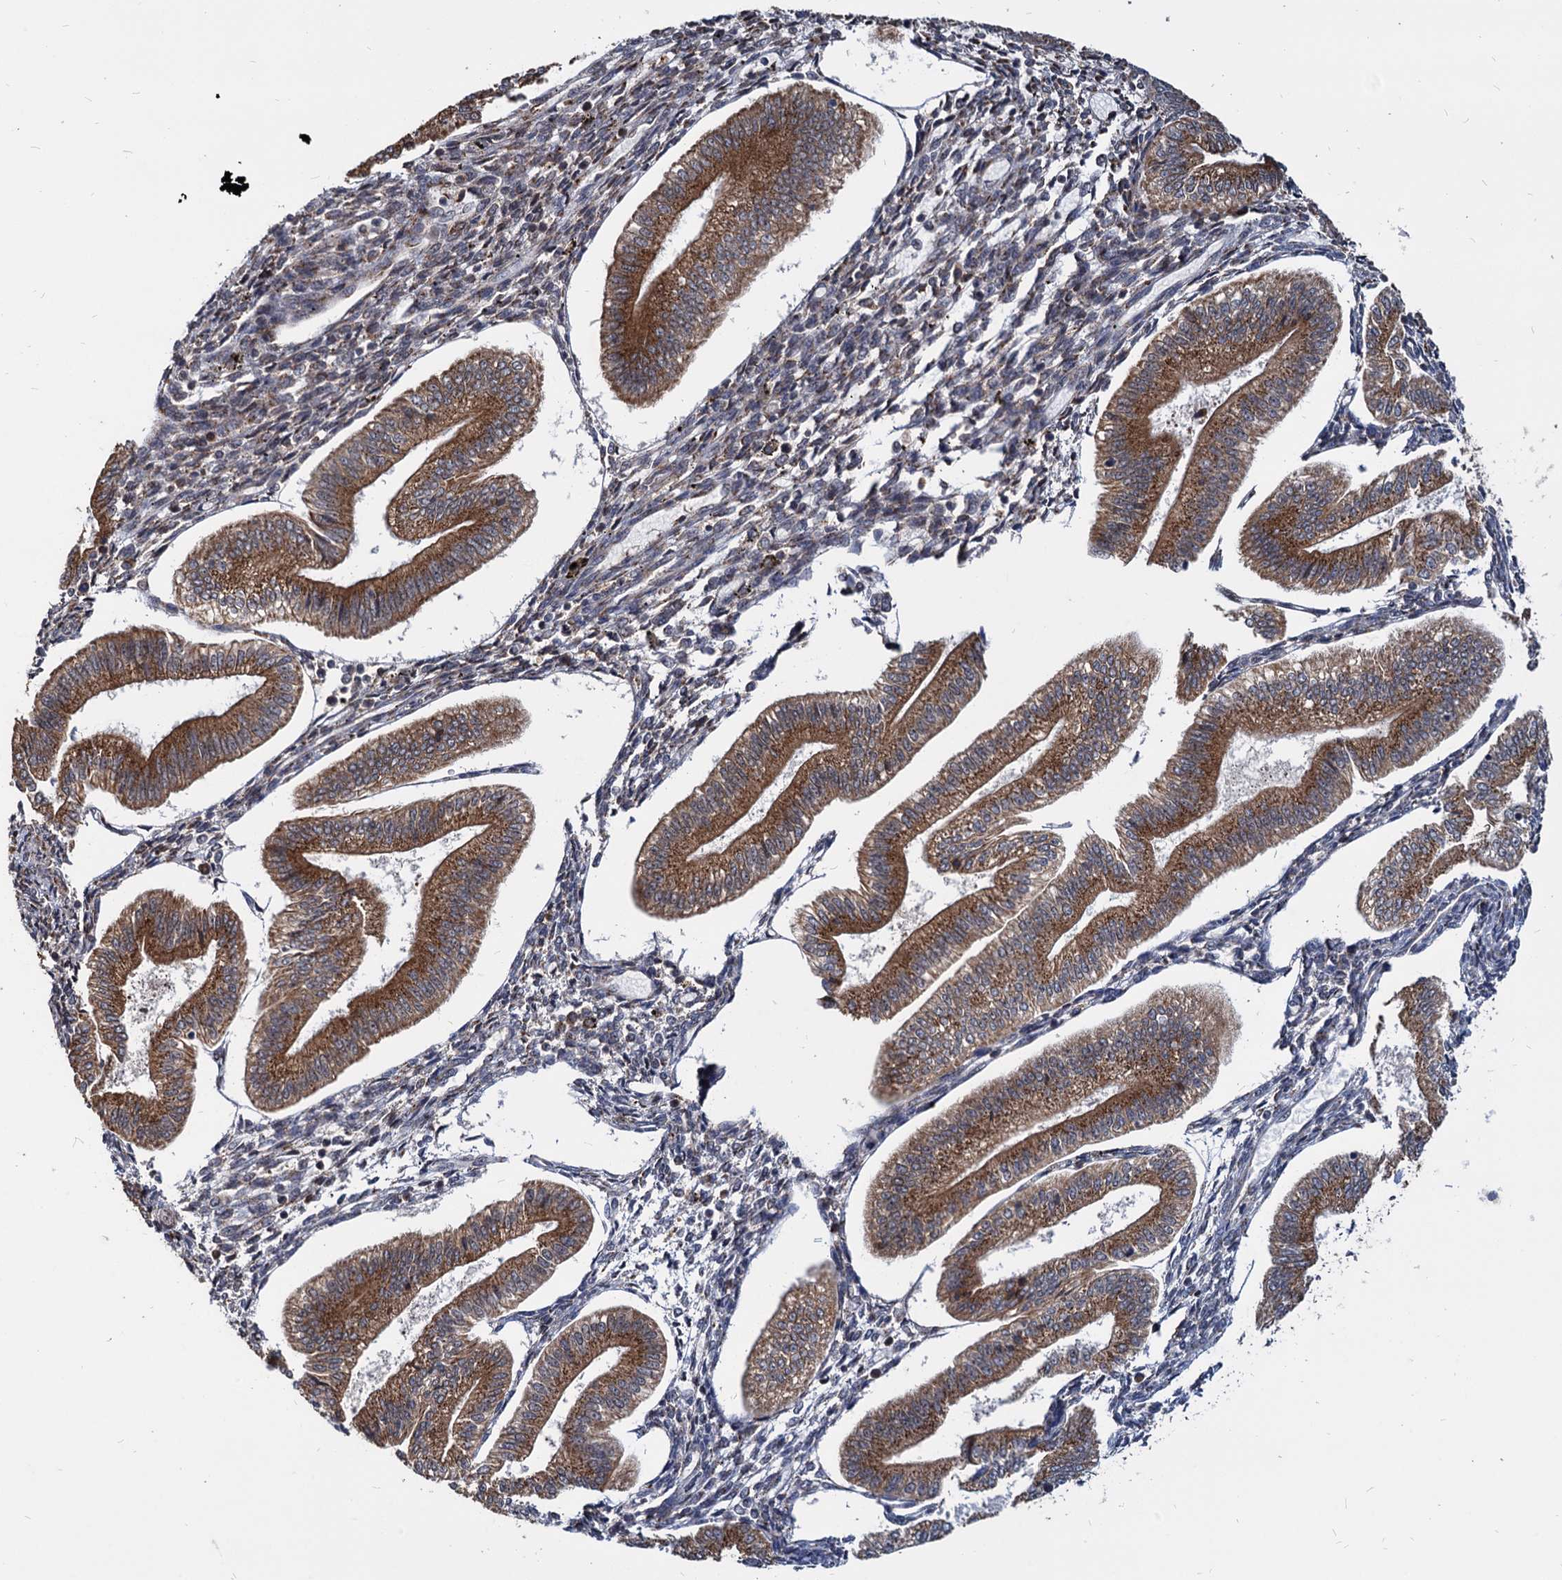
{"staining": {"intensity": "moderate", "quantity": "<25%", "location": "cytoplasmic/membranous"}, "tissue": "endometrium", "cell_type": "Cells in endometrial stroma", "image_type": "normal", "snomed": [{"axis": "morphology", "description": "Normal tissue, NOS"}, {"axis": "topography", "description": "Endometrium"}], "caption": "Cells in endometrial stroma display low levels of moderate cytoplasmic/membranous staining in about <25% of cells in normal endometrium.", "gene": "SAAL1", "patient": {"sex": "female", "age": 34}}